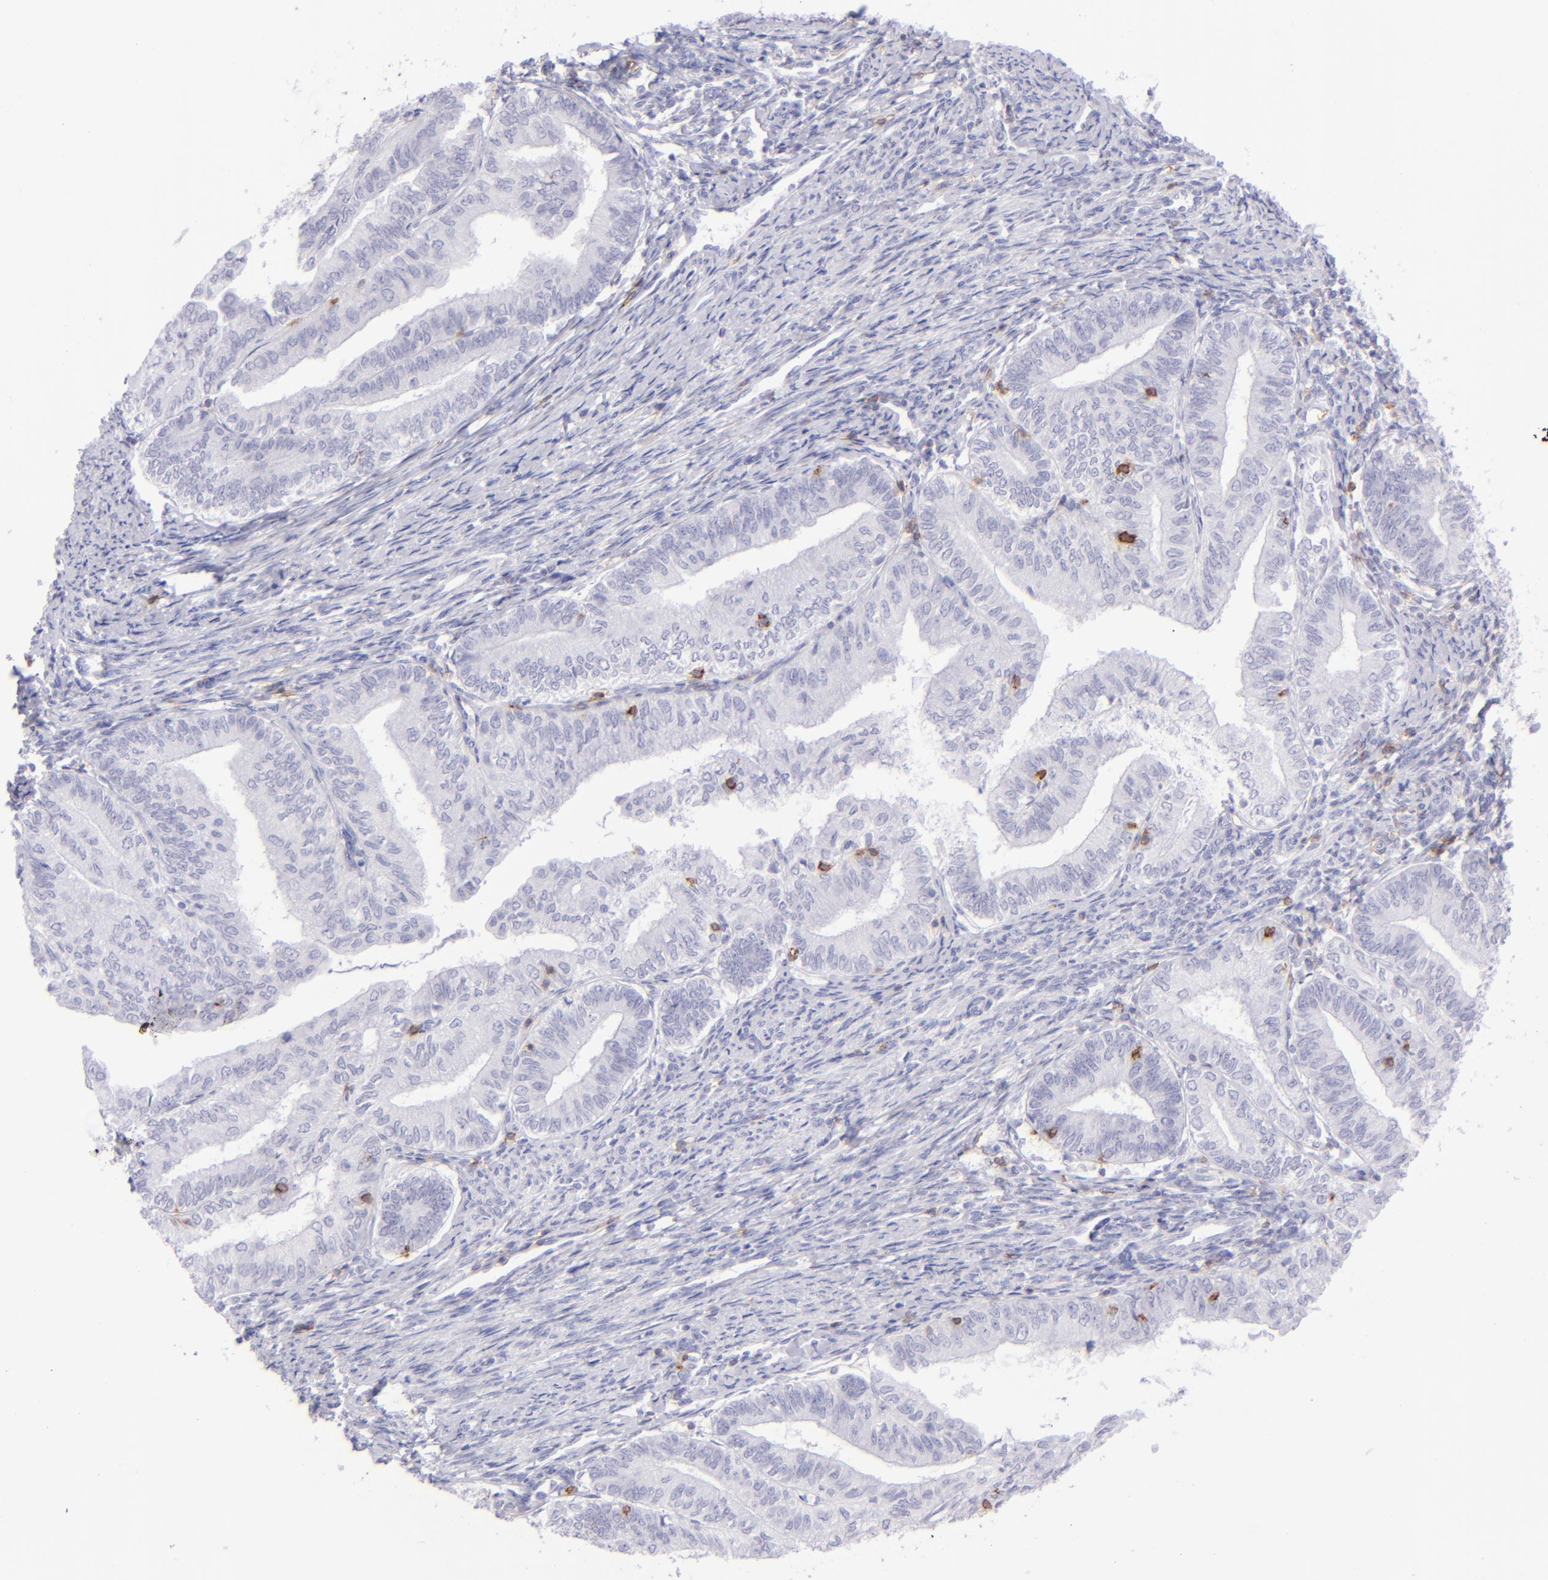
{"staining": {"intensity": "negative", "quantity": "none", "location": "none"}, "tissue": "endometrial cancer", "cell_type": "Tumor cells", "image_type": "cancer", "snomed": [{"axis": "morphology", "description": "Adenocarcinoma, NOS"}, {"axis": "topography", "description": "Endometrium"}], "caption": "An immunohistochemistry micrograph of endometrial cancer (adenocarcinoma) is shown. There is no staining in tumor cells of endometrial cancer (adenocarcinoma).", "gene": "CD69", "patient": {"sex": "female", "age": 66}}